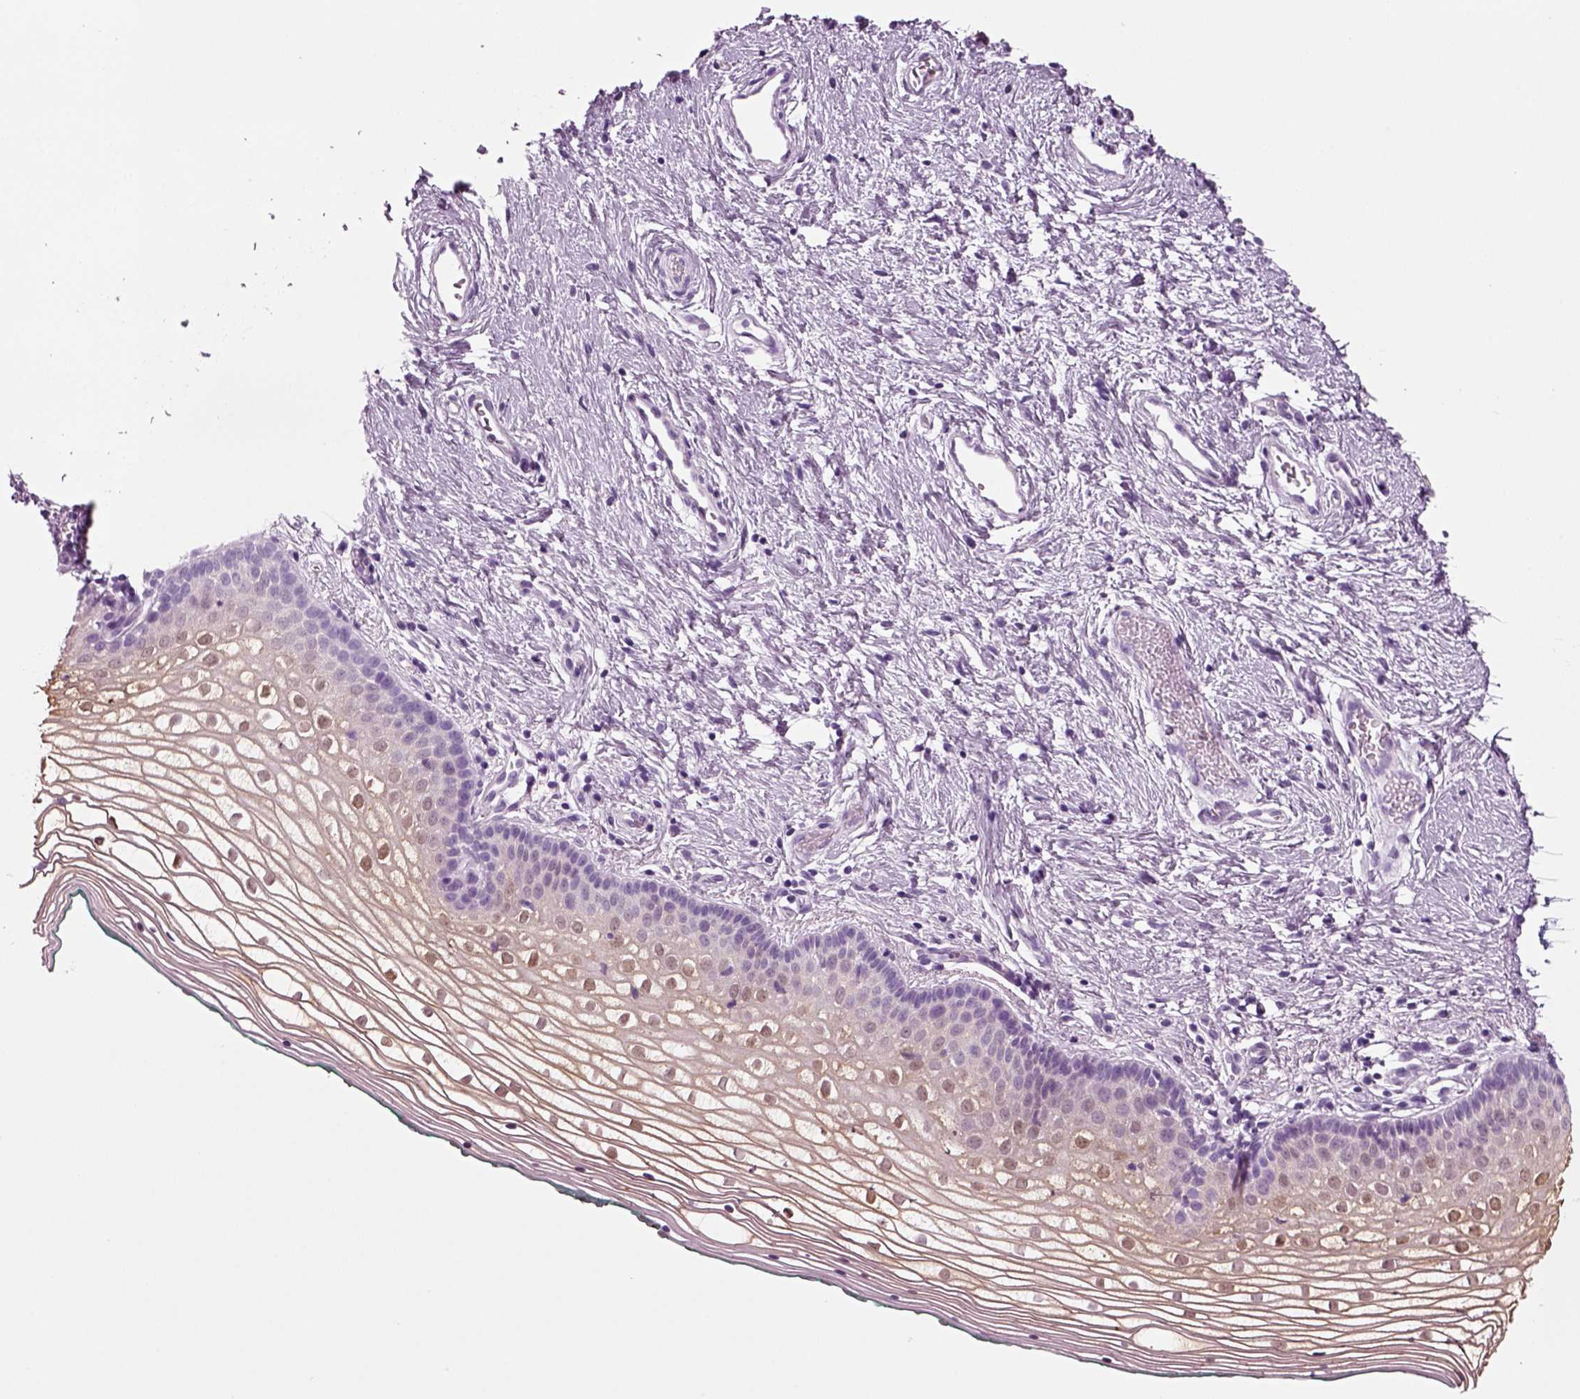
{"staining": {"intensity": "moderate", "quantity": "<25%", "location": "nuclear"}, "tissue": "vagina", "cell_type": "Squamous epithelial cells", "image_type": "normal", "snomed": [{"axis": "morphology", "description": "Normal tissue, NOS"}, {"axis": "topography", "description": "Vagina"}], "caption": "DAB (3,3'-diaminobenzidine) immunohistochemical staining of normal vagina exhibits moderate nuclear protein staining in about <25% of squamous epithelial cells.", "gene": "CRABP1", "patient": {"sex": "female", "age": 36}}